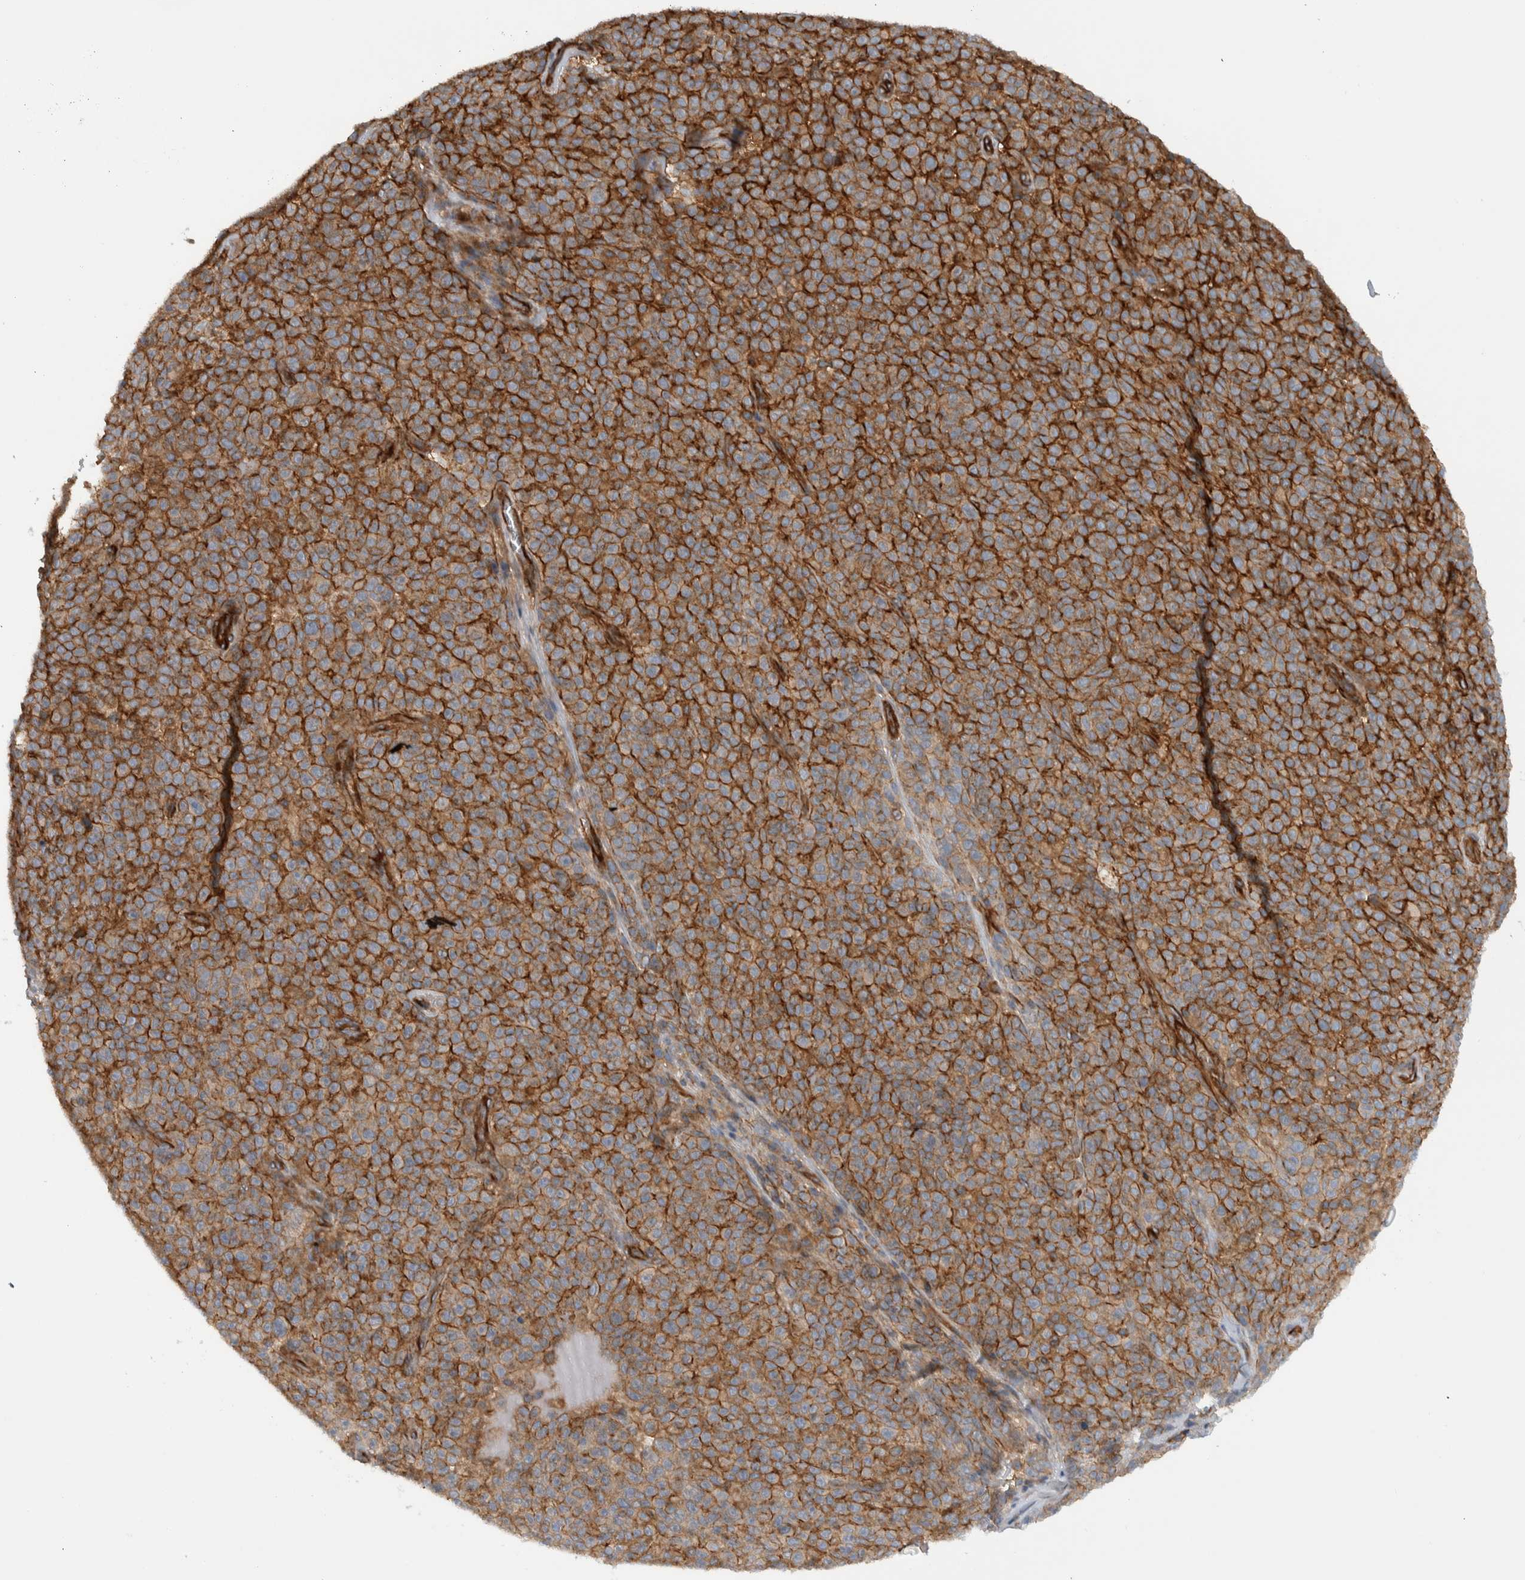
{"staining": {"intensity": "strong", "quantity": ">75%", "location": "cytoplasmic/membranous"}, "tissue": "melanoma", "cell_type": "Tumor cells", "image_type": "cancer", "snomed": [{"axis": "morphology", "description": "Malignant melanoma, NOS"}, {"axis": "topography", "description": "Skin"}], "caption": "Protein staining of melanoma tissue displays strong cytoplasmic/membranous expression in about >75% of tumor cells.", "gene": "MPRIP", "patient": {"sex": "female", "age": 82}}